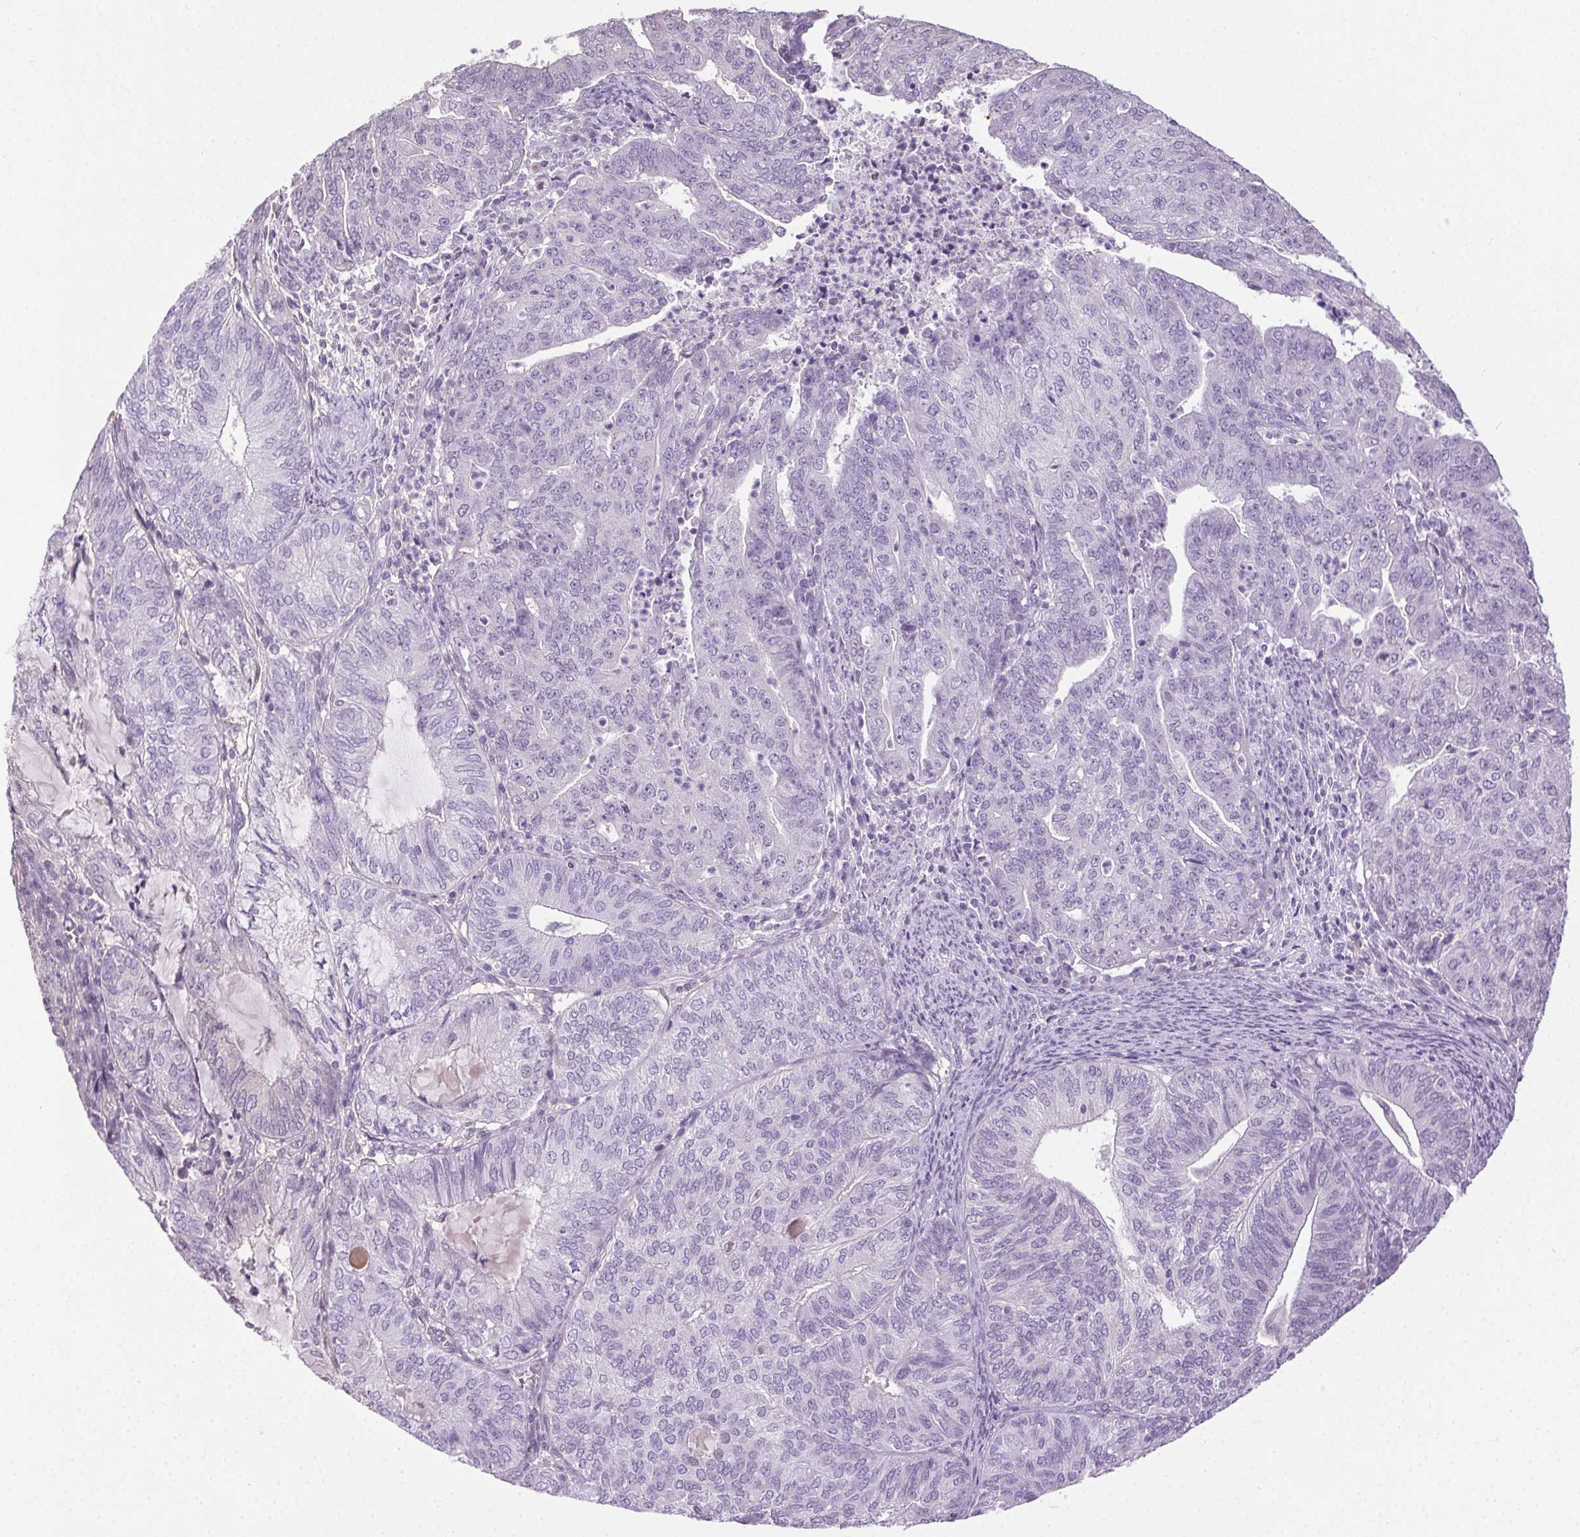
{"staining": {"intensity": "negative", "quantity": "none", "location": "none"}, "tissue": "endometrial cancer", "cell_type": "Tumor cells", "image_type": "cancer", "snomed": [{"axis": "morphology", "description": "Adenocarcinoma, NOS"}, {"axis": "topography", "description": "Endometrium"}], "caption": "Adenocarcinoma (endometrial) stained for a protein using immunohistochemistry reveals no expression tumor cells.", "gene": "SYCE2", "patient": {"sex": "female", "age": 82}}